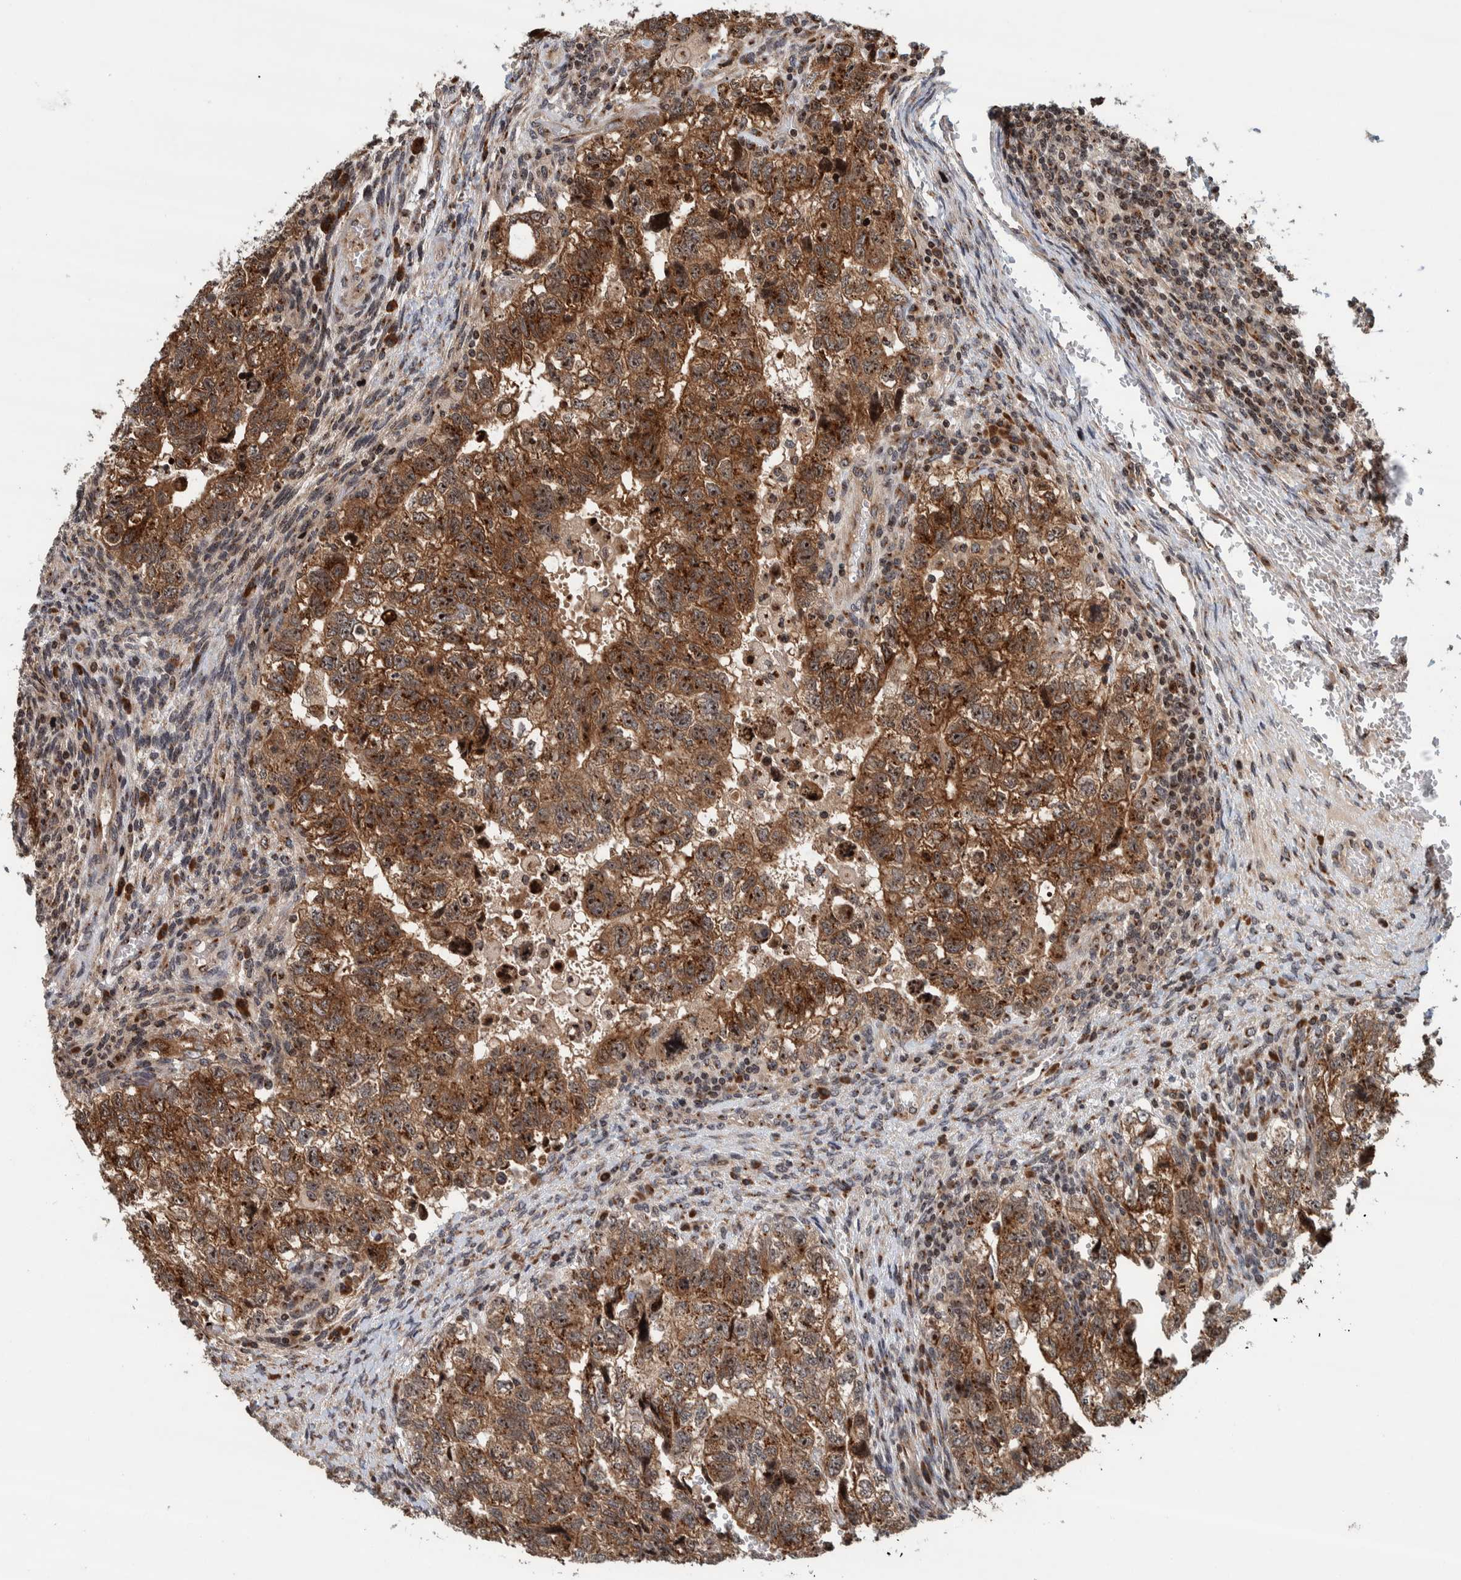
{"staining": {"intensity": "moderate", "quantity": ">75%", "location": "cytoplasmic/membranous,nuclear"}, "tissue": "testis cancer", "cell_type": "Tumor cells", "image_type": "cancer", "snomed": [{"axis": "morphology", "description": "Carcinoma, Embryonal, NOS"}, {"axis": "topography", "description": "Testis"}], "caption": "Immunohistochemistry of human embryonal carcinoma (testis) displays medium levels of moderate cytoplasmic/membranous and nuclear expression in approximately >75% of tumor cells. Nuclei are stained in blue.", "gene": "CCDC182", "patient": {"sex": "male", "age": 36}}